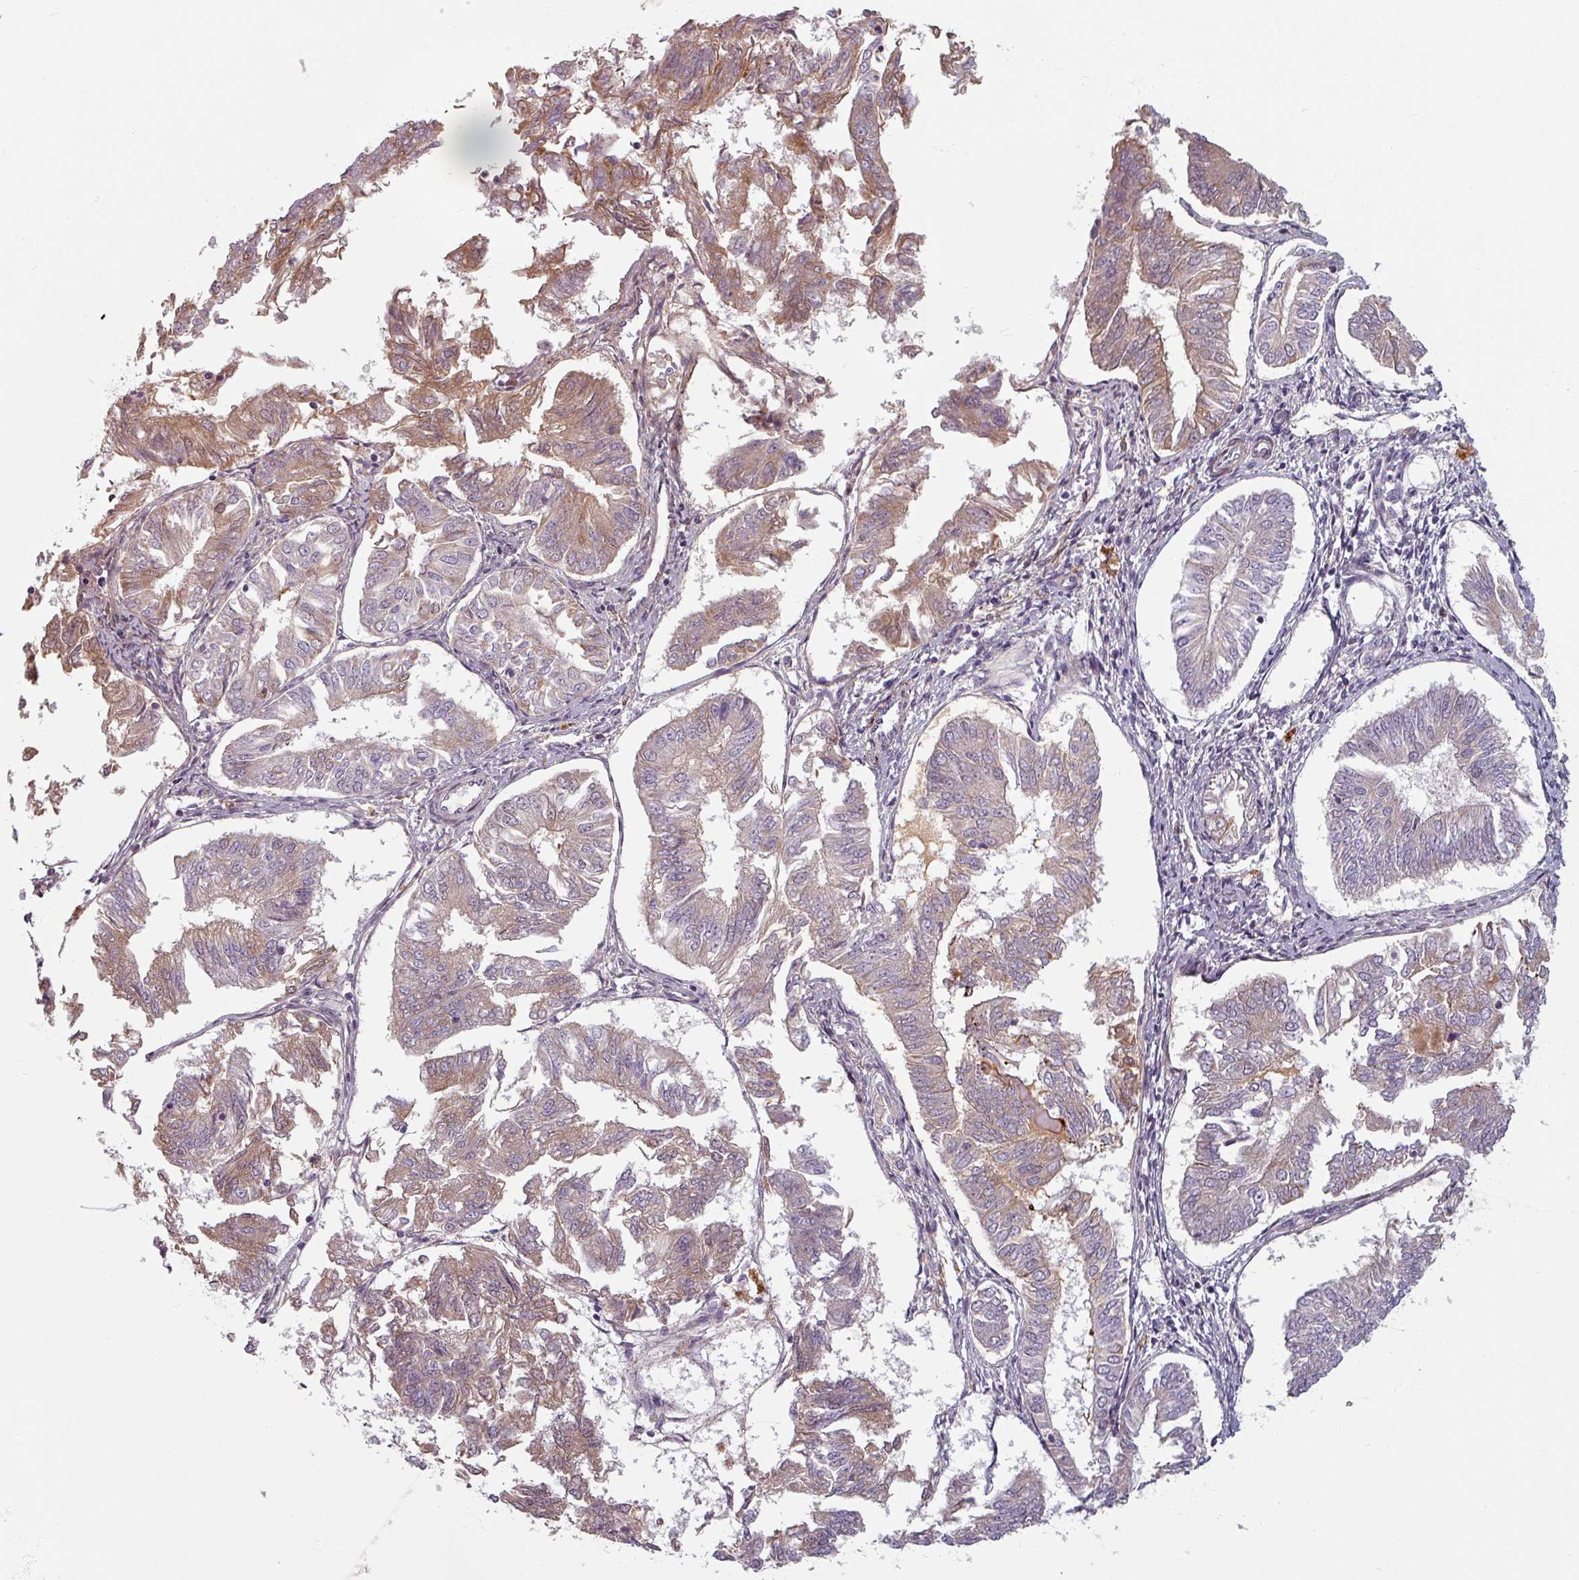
{"staining": {"intensity": "weak", "quantity": "25%-75%", "location": "cytoplasmic/membranous"}, "tissue": "endometrial cancer", "cell_type": "Tumor cells", "image_type": "cancer", "snomed": [{"axis": "morphology", "description": "Adenocarcinoma, NOS"}, {"axis": "topography", "description": "Endometrium"}], "caption": "Immunohistochemistry of human endometrial adenocarcinoma demonstrates low levels of weak cytoplasmic/membranous expression in about 25%-75% of tumor cells.", "gene": "CYB5RL", "patient": {"sex": "female", "age": 58}}